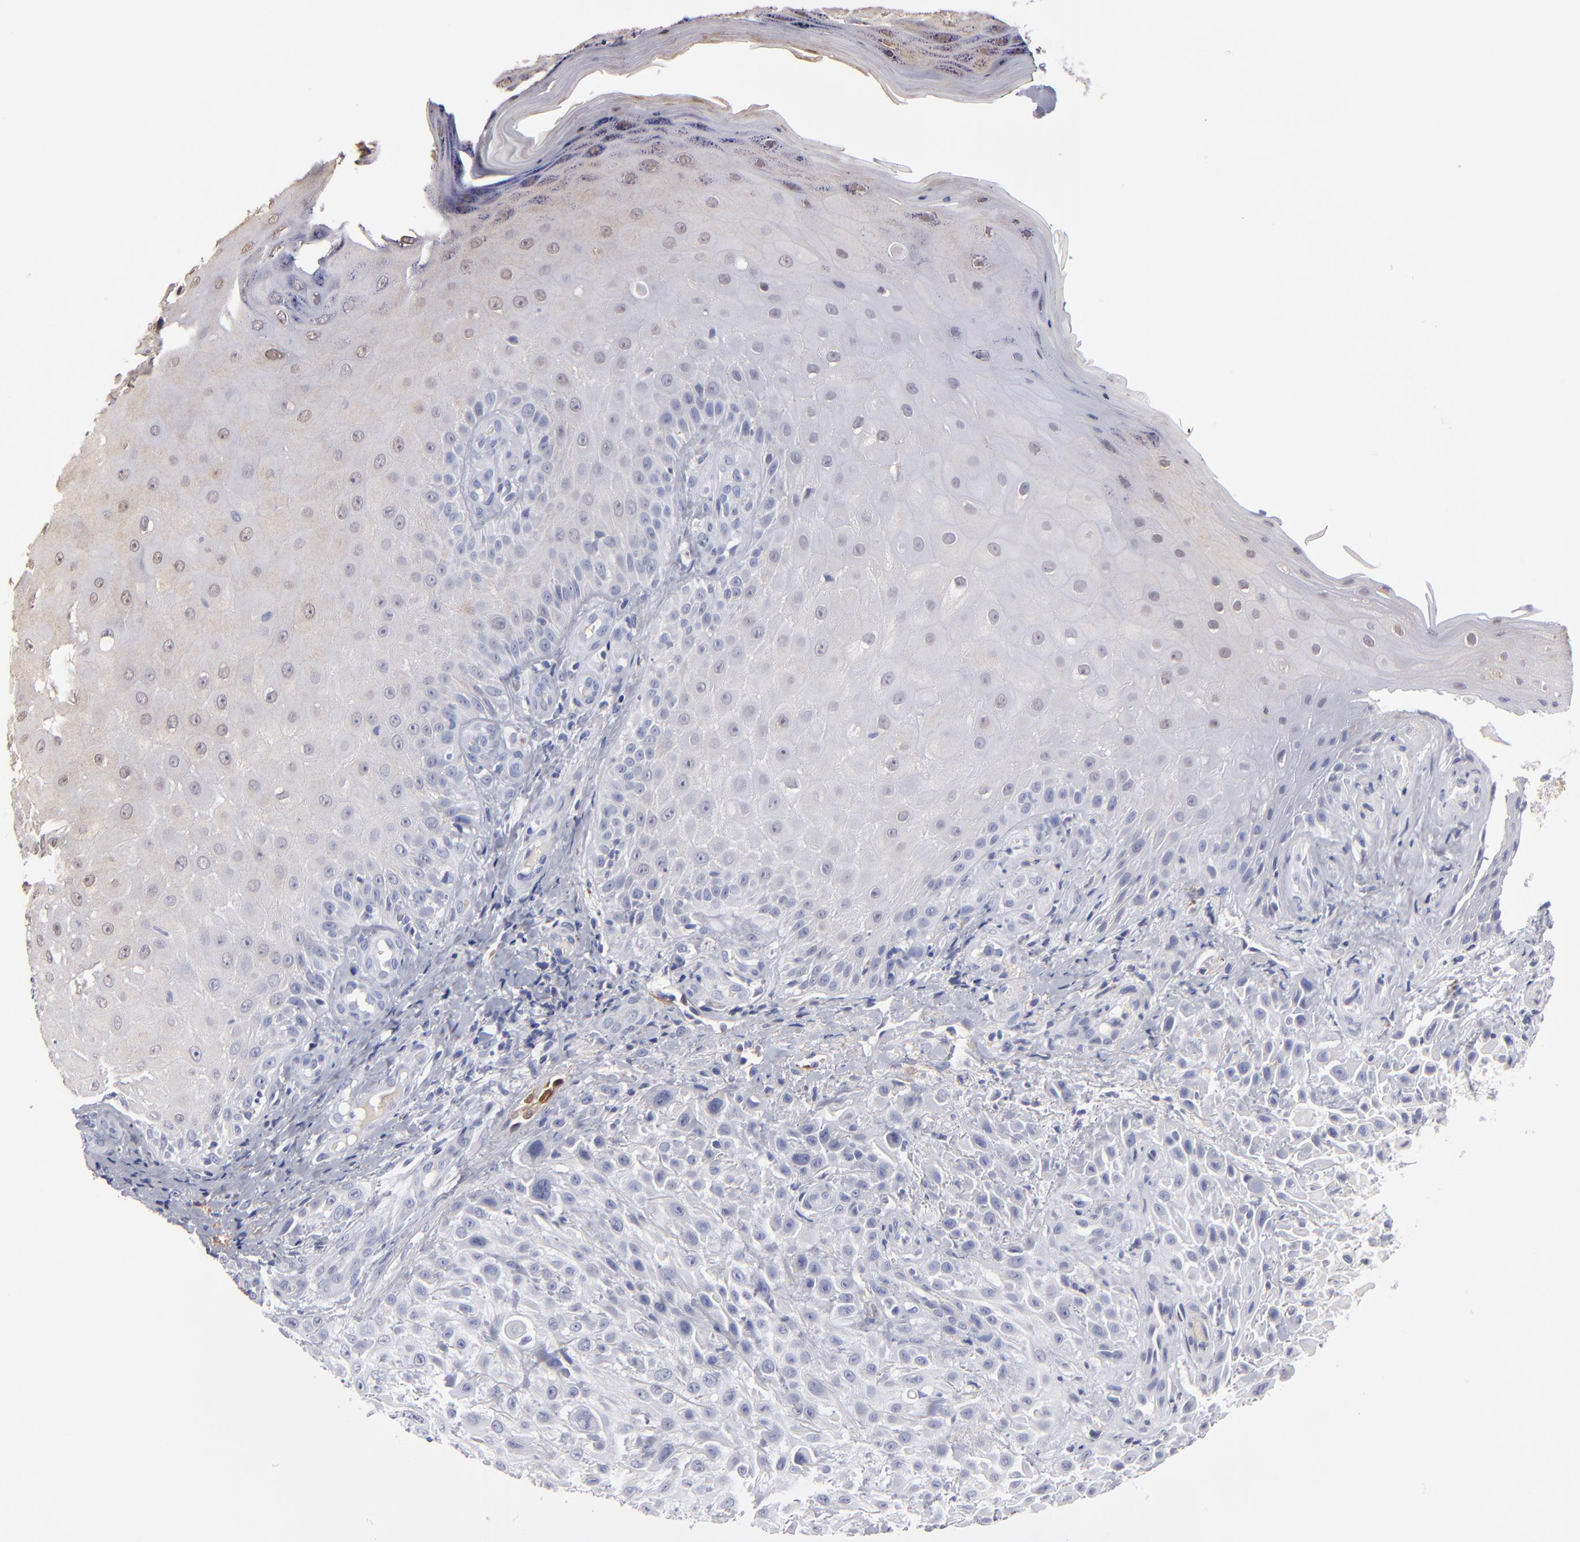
{"staining": {"intensity": "negative", "quantity": "none", "location": "none"}, "tissue": "skin cancer", "cell_type": "Tumor cells", "image_type": "cancer", "snomed": [{"axis": "morphology", "description": "Squamous cell carcinoma, NOS"}, {"axis": "topography", "description": "Skin"}], "caption": "There is no significant expression in tumor cells of skin cancer.", "gene": "FABP4", "patient": {"sex": "female", "age": 42}}